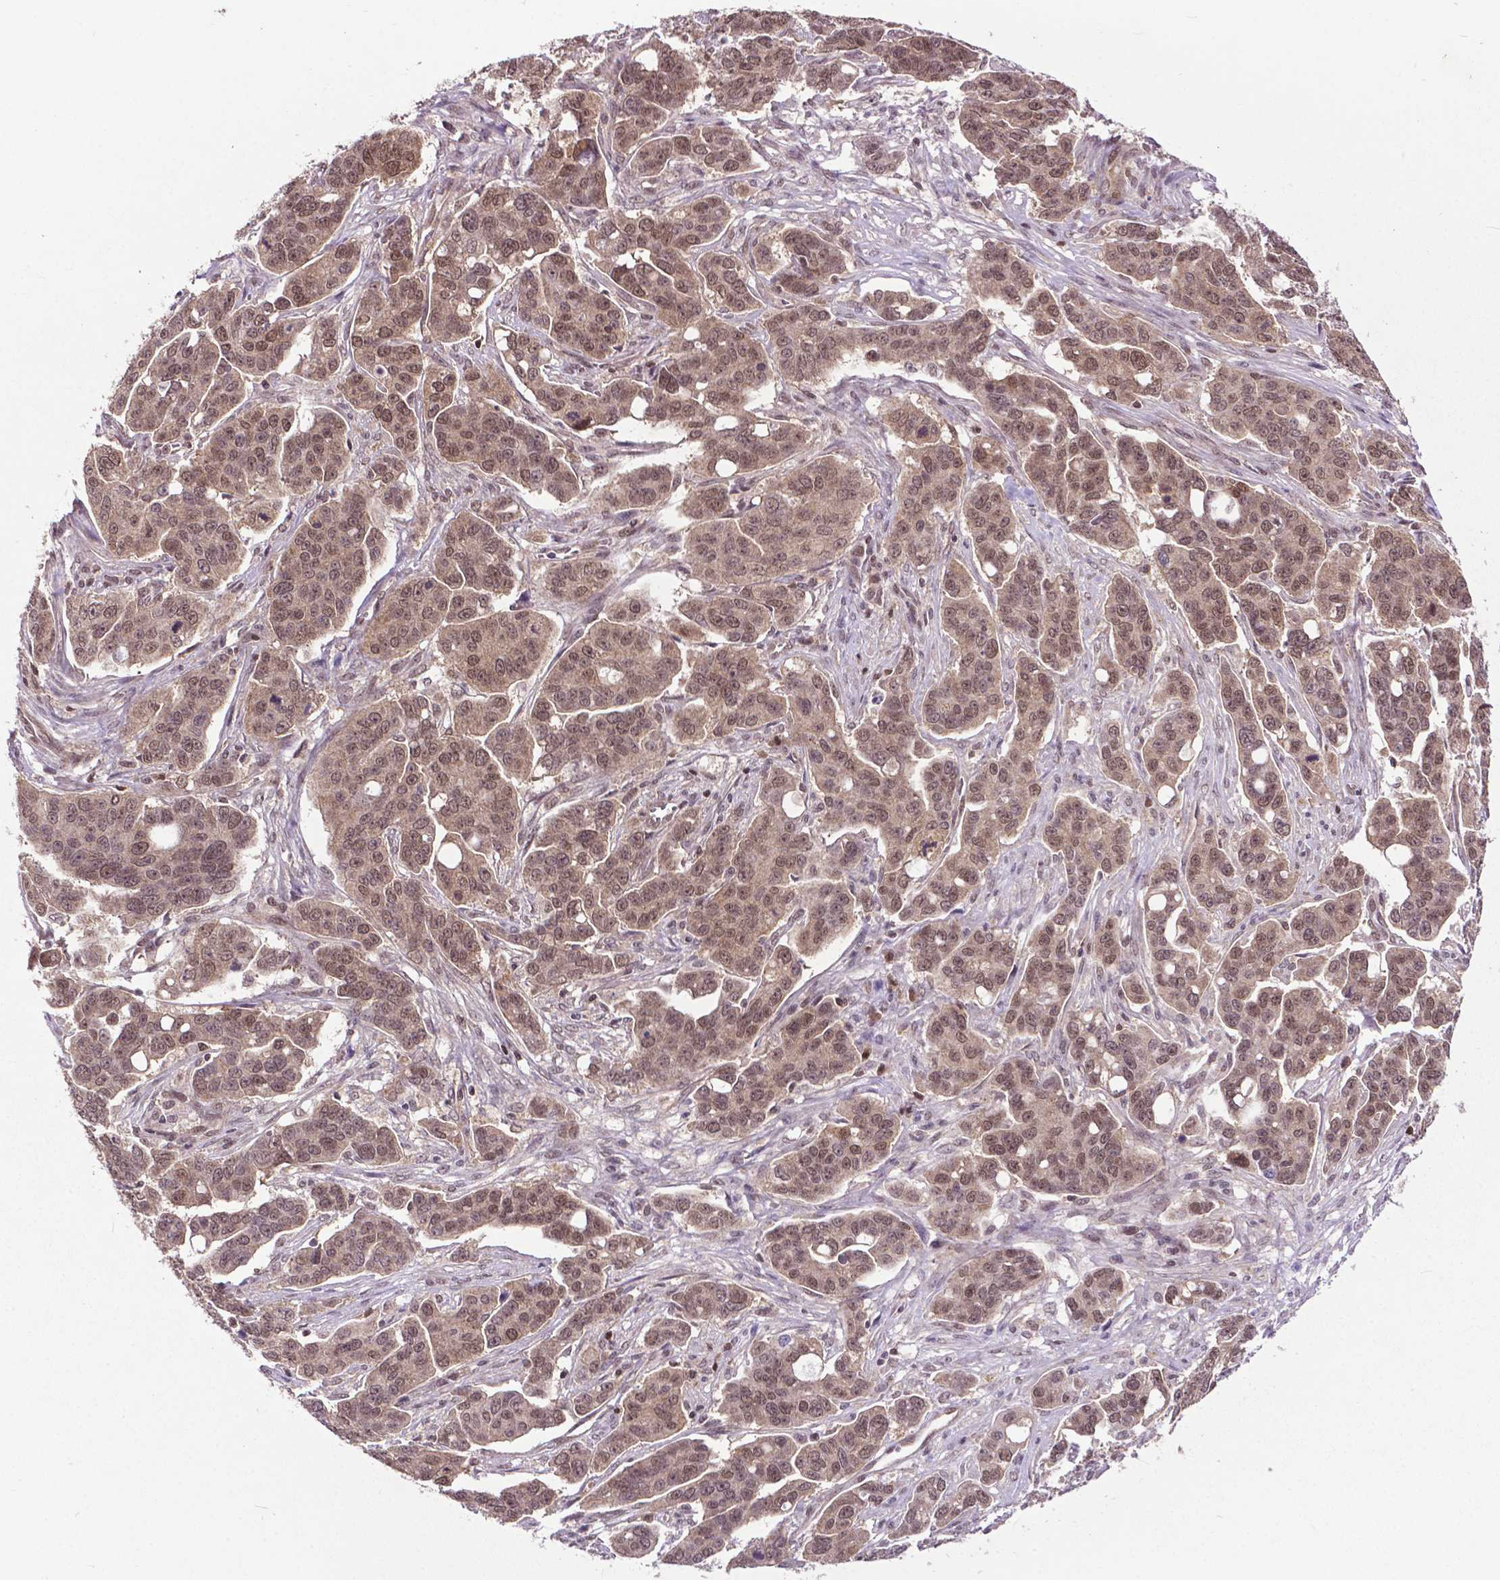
{"staining": {"intensity": "moderate", "quantity": ">75%", "location": "cytoplasmic/membranous,nuclear"}, "tissue": "ovarian cancer", "cell_type": "Tumor cells", "image_type": "cancer", "snomed": [{"axis": "morphology", "description": "Carcinoma, endometroid"}, {"axis": "topography", "description": "Ovary"}], "caption": "Moderate cytoplasmic/membranous and nuclear staining for a protein is present in approximately >75% of tumor cells of endometroid carcinoma (ovarian) using immunohistochemistry.", "gene": "FAF1", "patient": {"sex": "female", "age": 78}}